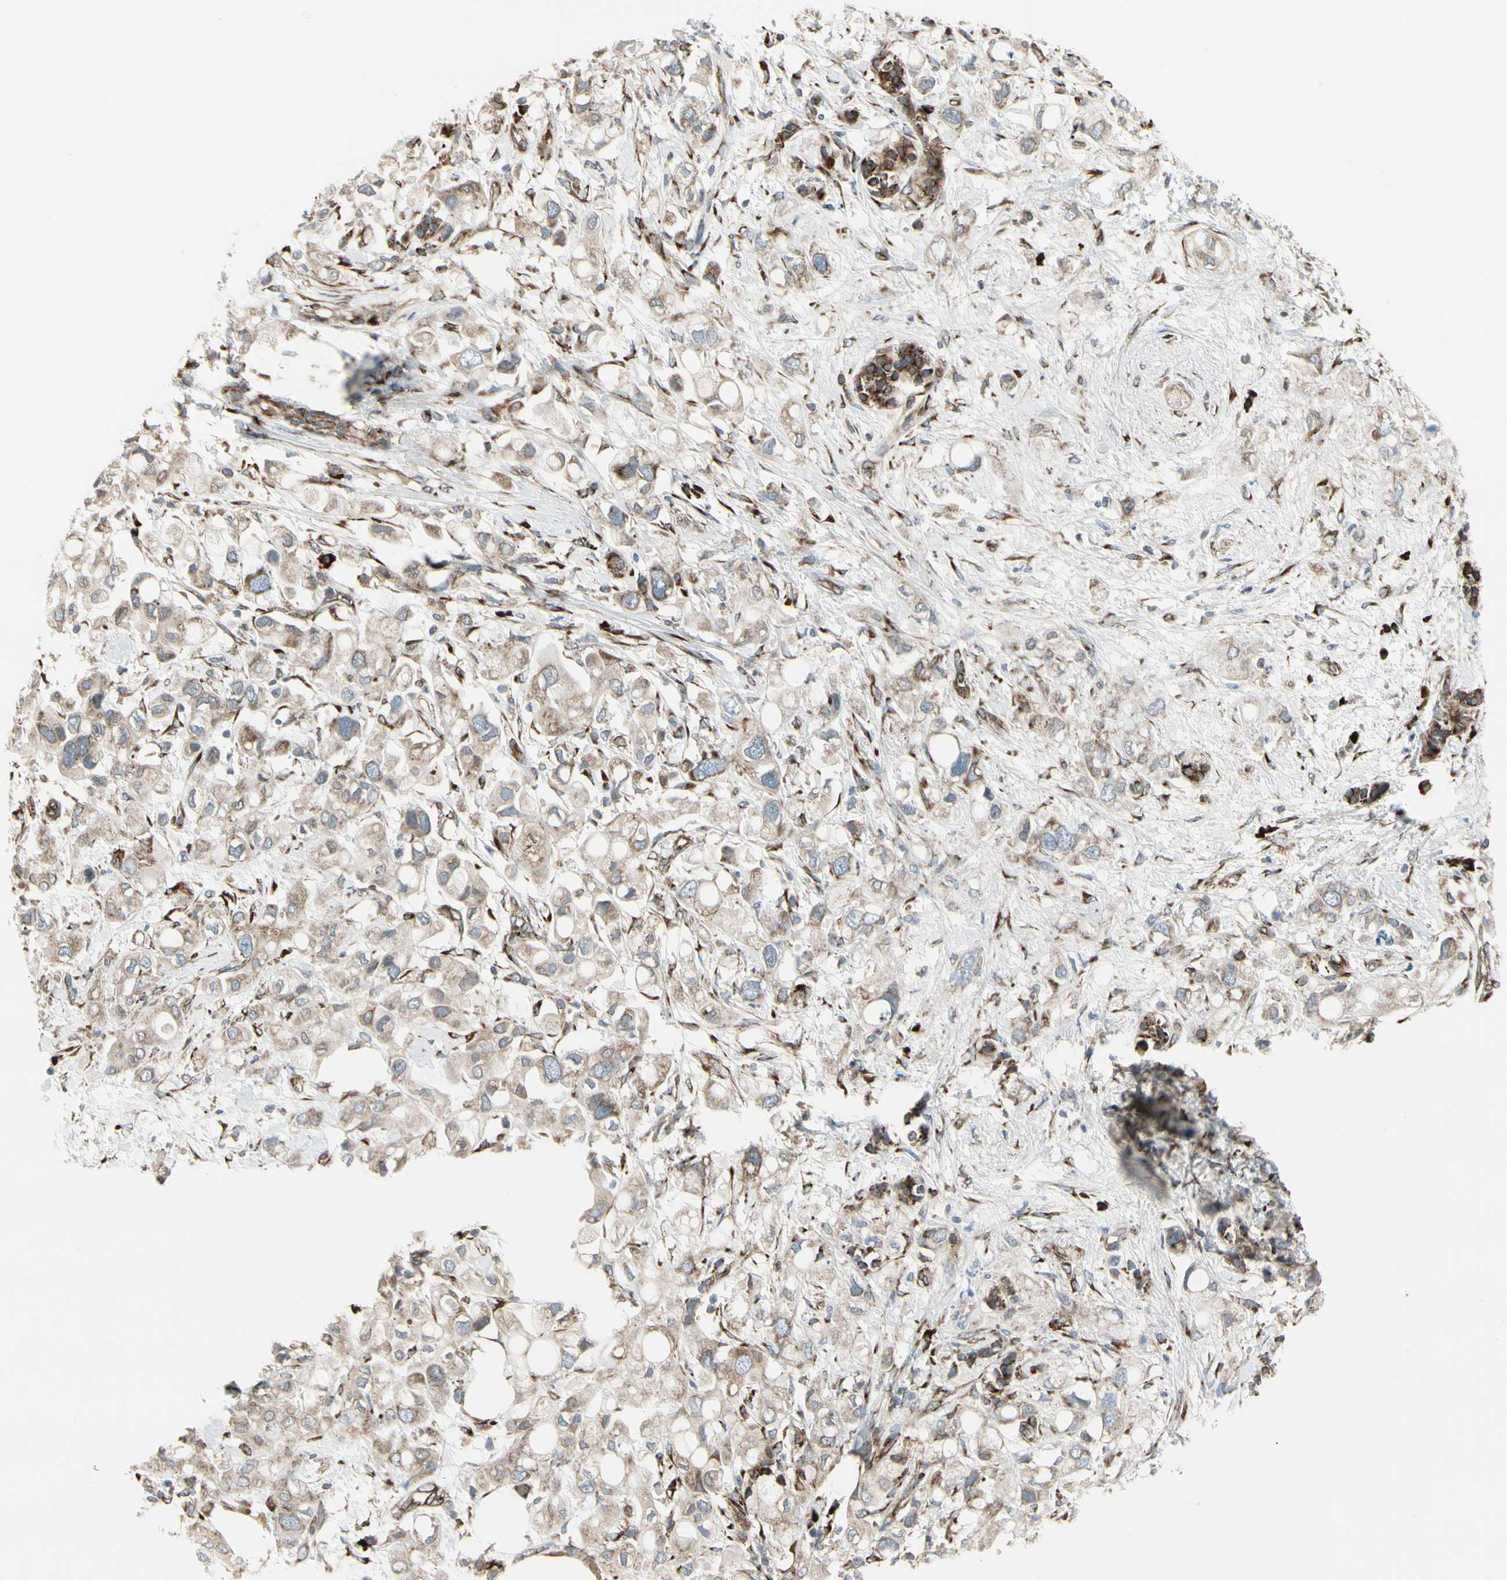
{"staining": {"intensity": "weak", "quantity": ">75%", "location": "cytoplasmic/membranous"}, "tissue": "pancreatic cancer", "cell_type": "Tumor cells", "image_type": "cancer", "snomed": [{"axis": "morphology", "description": "Adenocarcinoma, NOS"}, {"axis": "topography", "description": "Pancreas"}], "caption": "Immunohistochemical staining of human pancreatic cancer demonstrates low levels of weak cytoplasmic/membranous protein expression in about >75% of tumor cells.", "gene": "FNDC3A", "patient": {"sex": "female", "age": 56}}